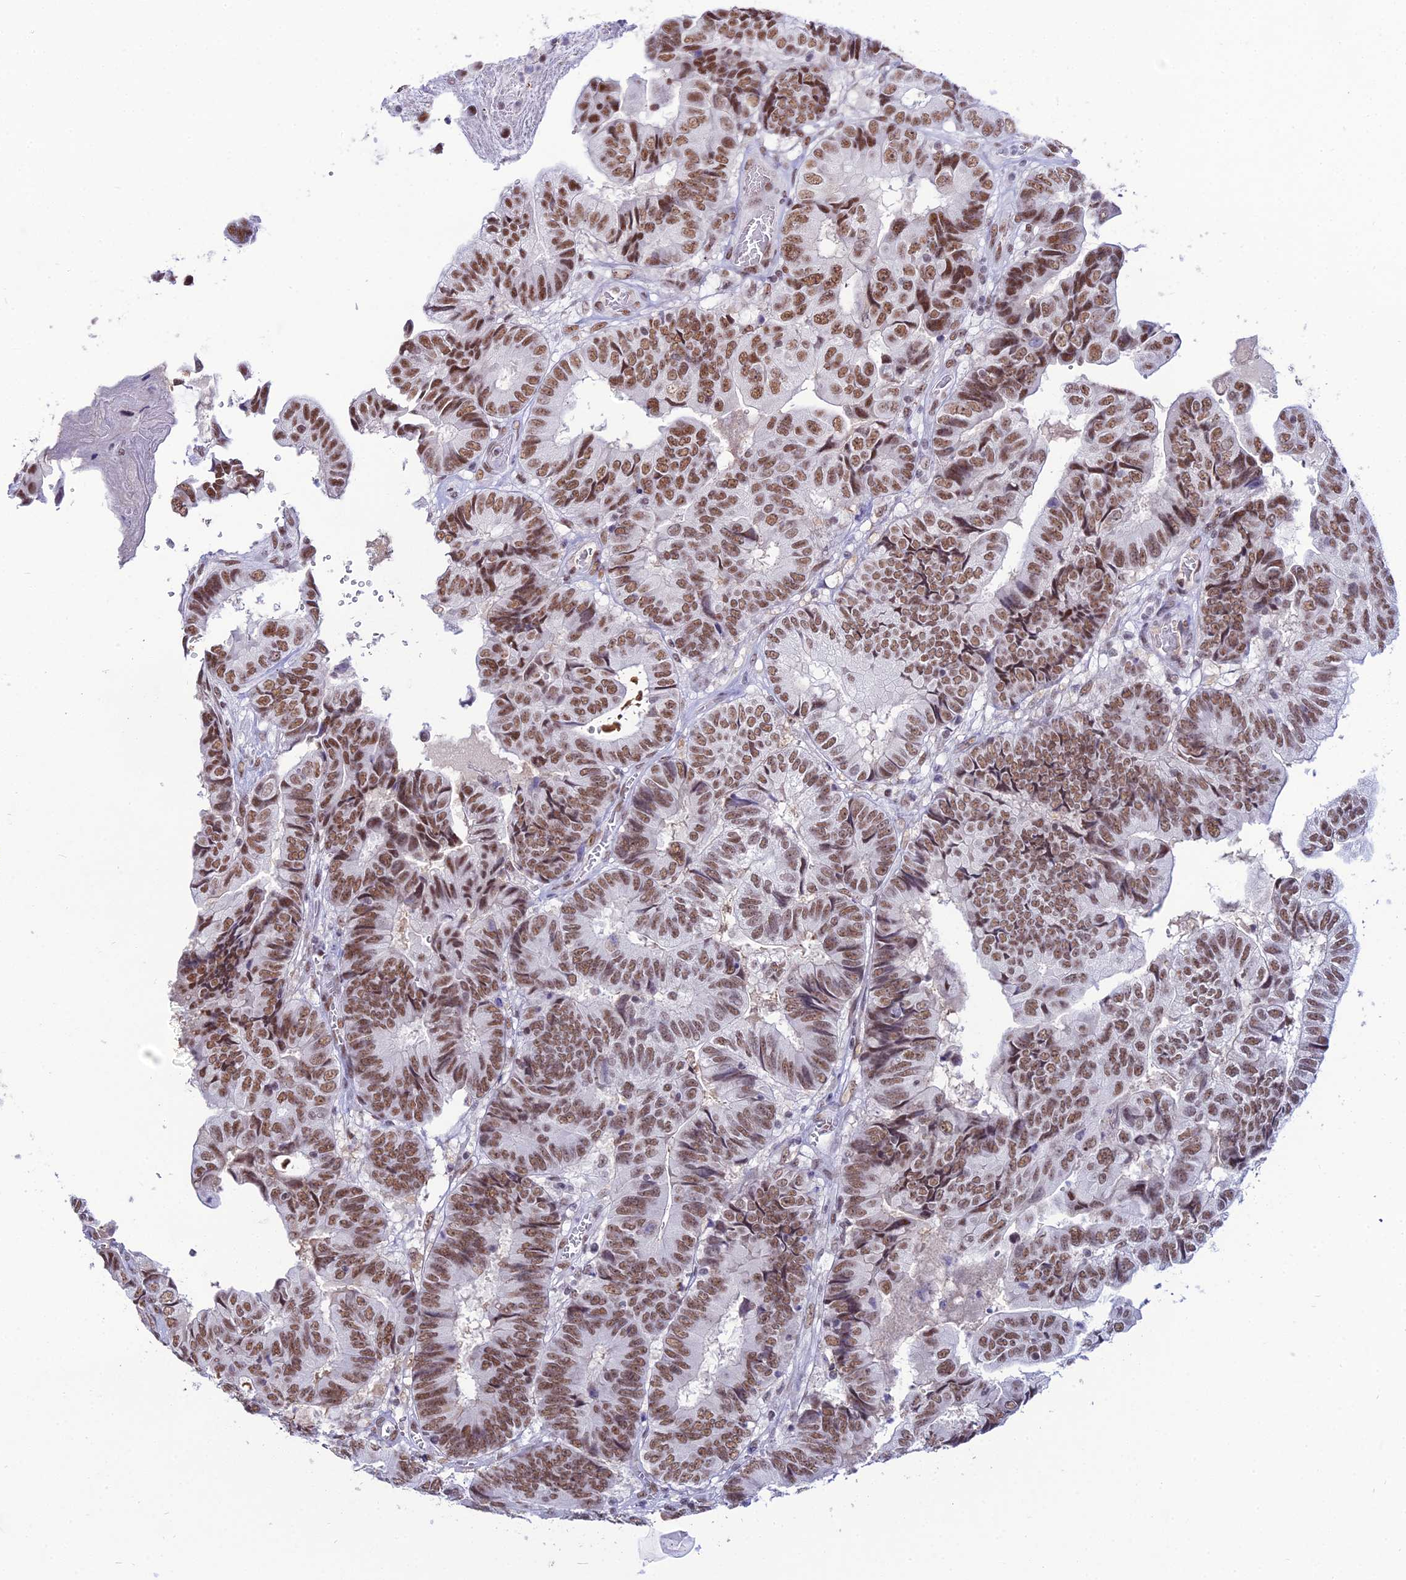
{"staining": {"intensity": "moderate", "quantity": ">75%", "location": "nuclear"}, "tissue": "colorectal cancer", "cell_type": "Tumor cells", "image_type": "cancer", "snomed": [{"axis": "morphology", "description": "Adenocarcinoma, NOS"}, {"axis": "topography", "description": "Colon"}], "caption": "Brown immunohistochemical staining in human colorectal cancer exhibits moderate nuclear expression in about >75% of tumor cells.", "gene": "RBM12", "patient": {"sex": "male", "age": 85}}